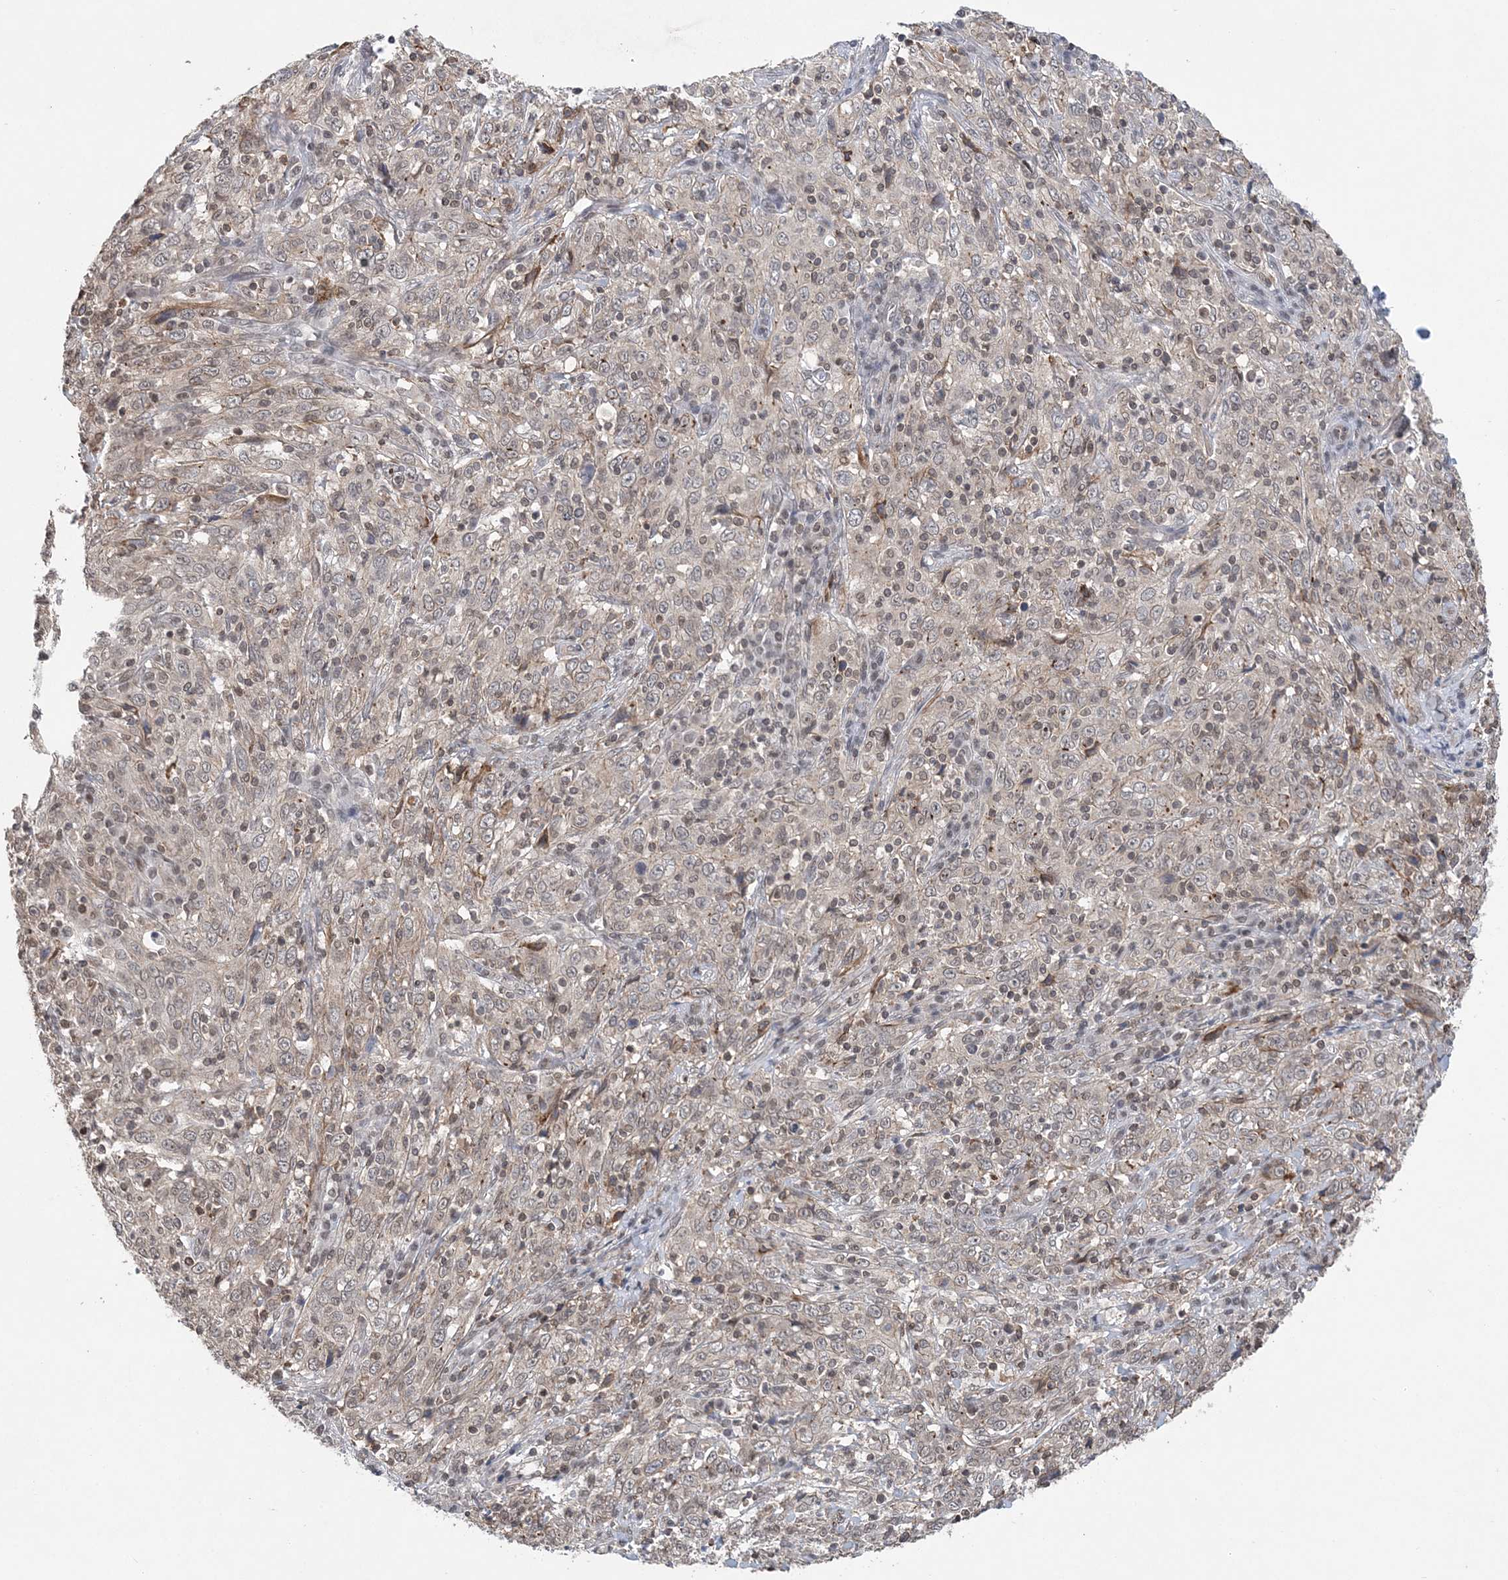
{"staining": {"intensity": "weak", "quantity": ">75%", "location": "cytoplasmic/membranous,nuclear"}, "tissue": "cervical cancer", "cell_type": "Tumor cells", "image_type": "cancer", "snomed": [{"axis": "morphology", "description": "Squamous cell carcinoma, NOS"}, {"axis": "topography", "description": "Cervix"}], "caption": "Cervical cancer tissue displays weak cytoplasmic/membranous and nuclear expression in approximately >75% of tumor cells, visualized by immunohistochemistry. Immunohistochemistry (ihc) stains the protein of interest in brown and the nuclei are stained blue.", "gene": "CCDC152", "patient": {"sex": "female", "age": 46}}